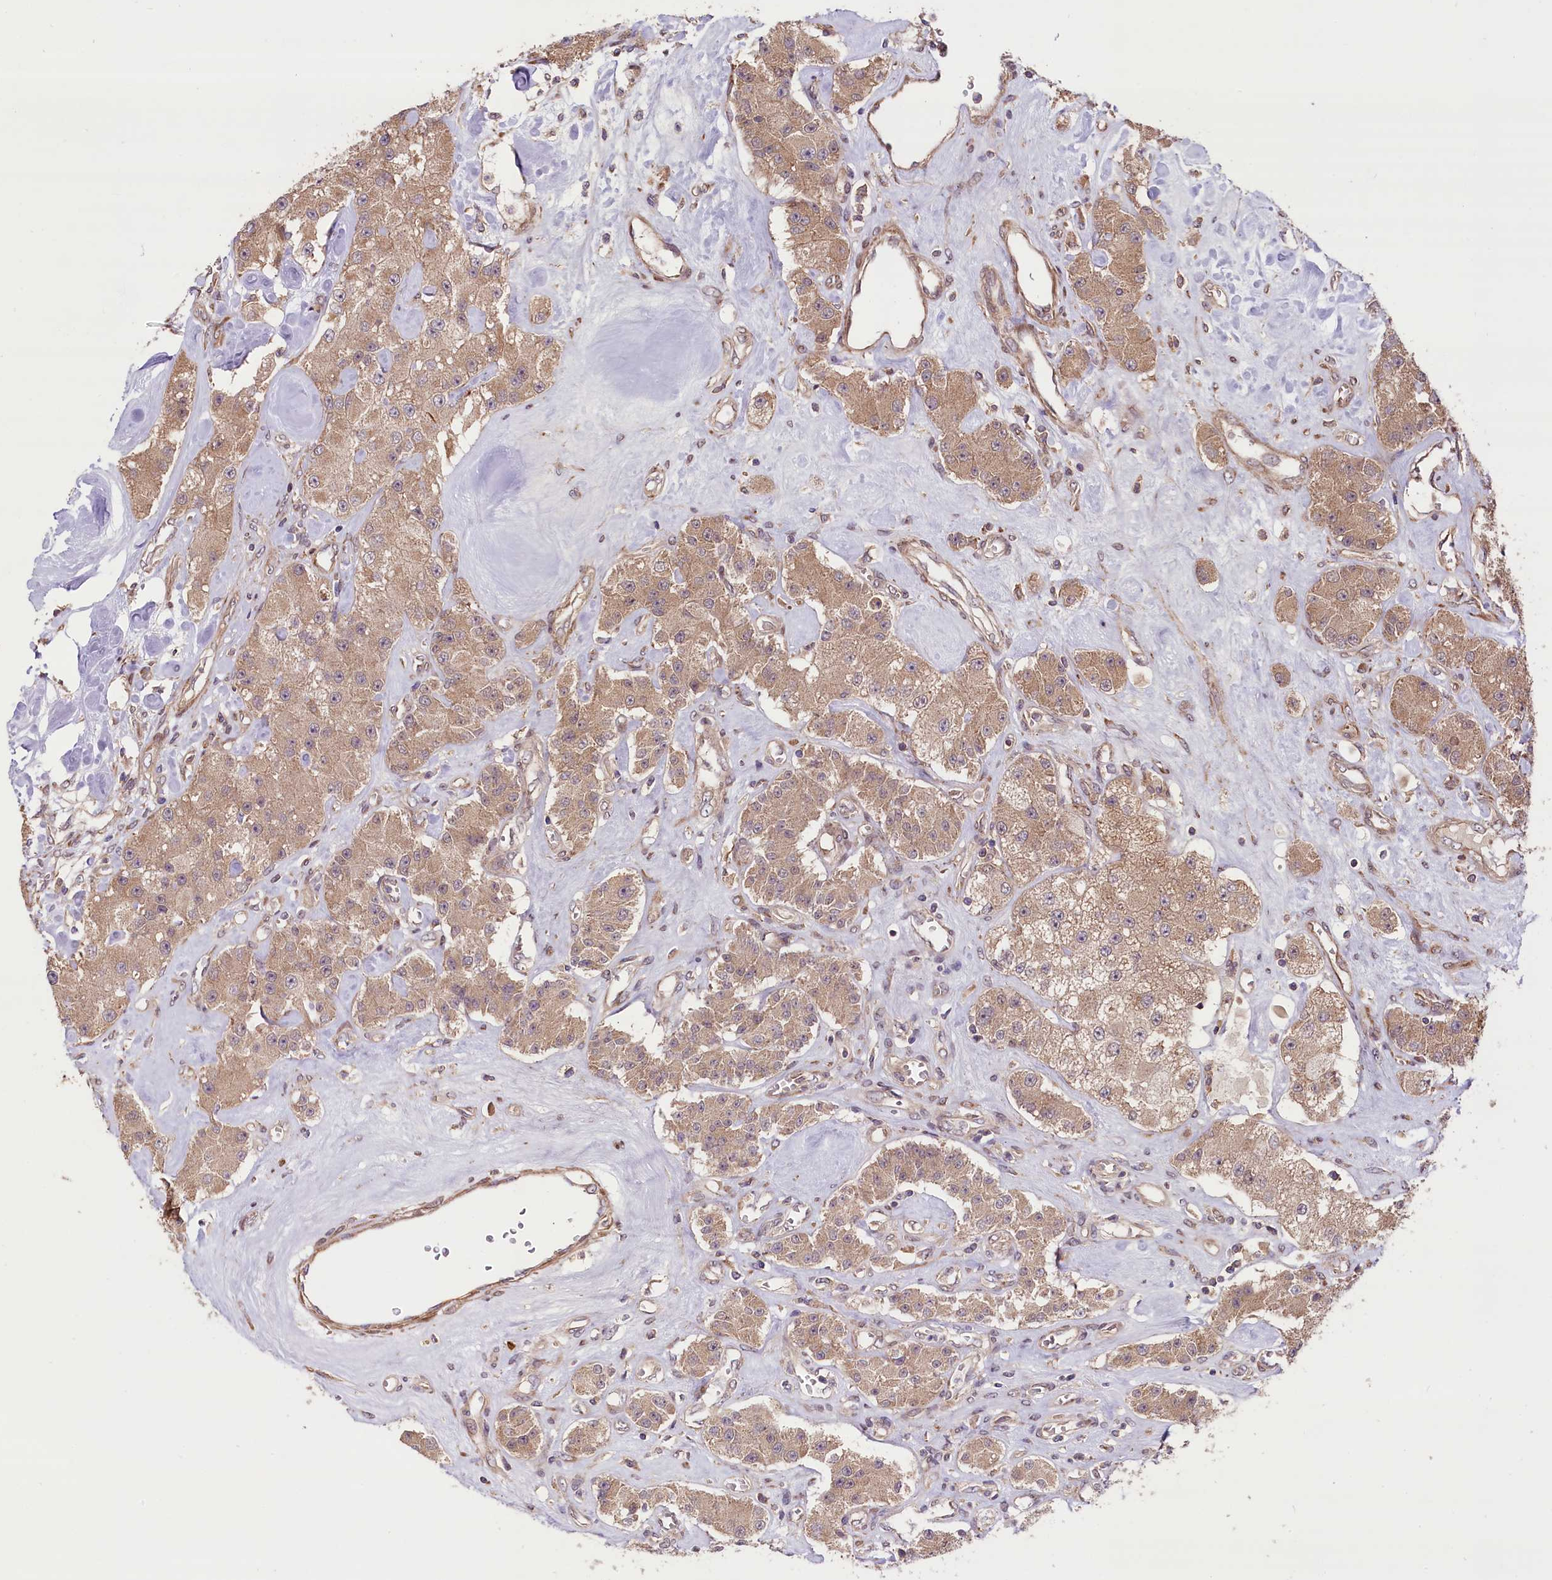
{"staining": {"intensity": "weak", "quantity": ">75%", "location": "cytoplasmic/membranous"}, "tissue": "carcinoid", "cell_type": "Tumor cells", "image_type": "cancer", "snomed": [{"axis": "morphology", "description": "Carcinoid, malignant, NOS"}, {"axis": "topography", "description": "Pancreas"}], "caption": "Immunohistochemical staining of carcinoid (malignant) reveals low levels of weak cytoplasmic/membranous protein expression in approximately >75% of tumor cells.", "gene": "HDAC5", "patient": {"sex": "male", "age": 41}}